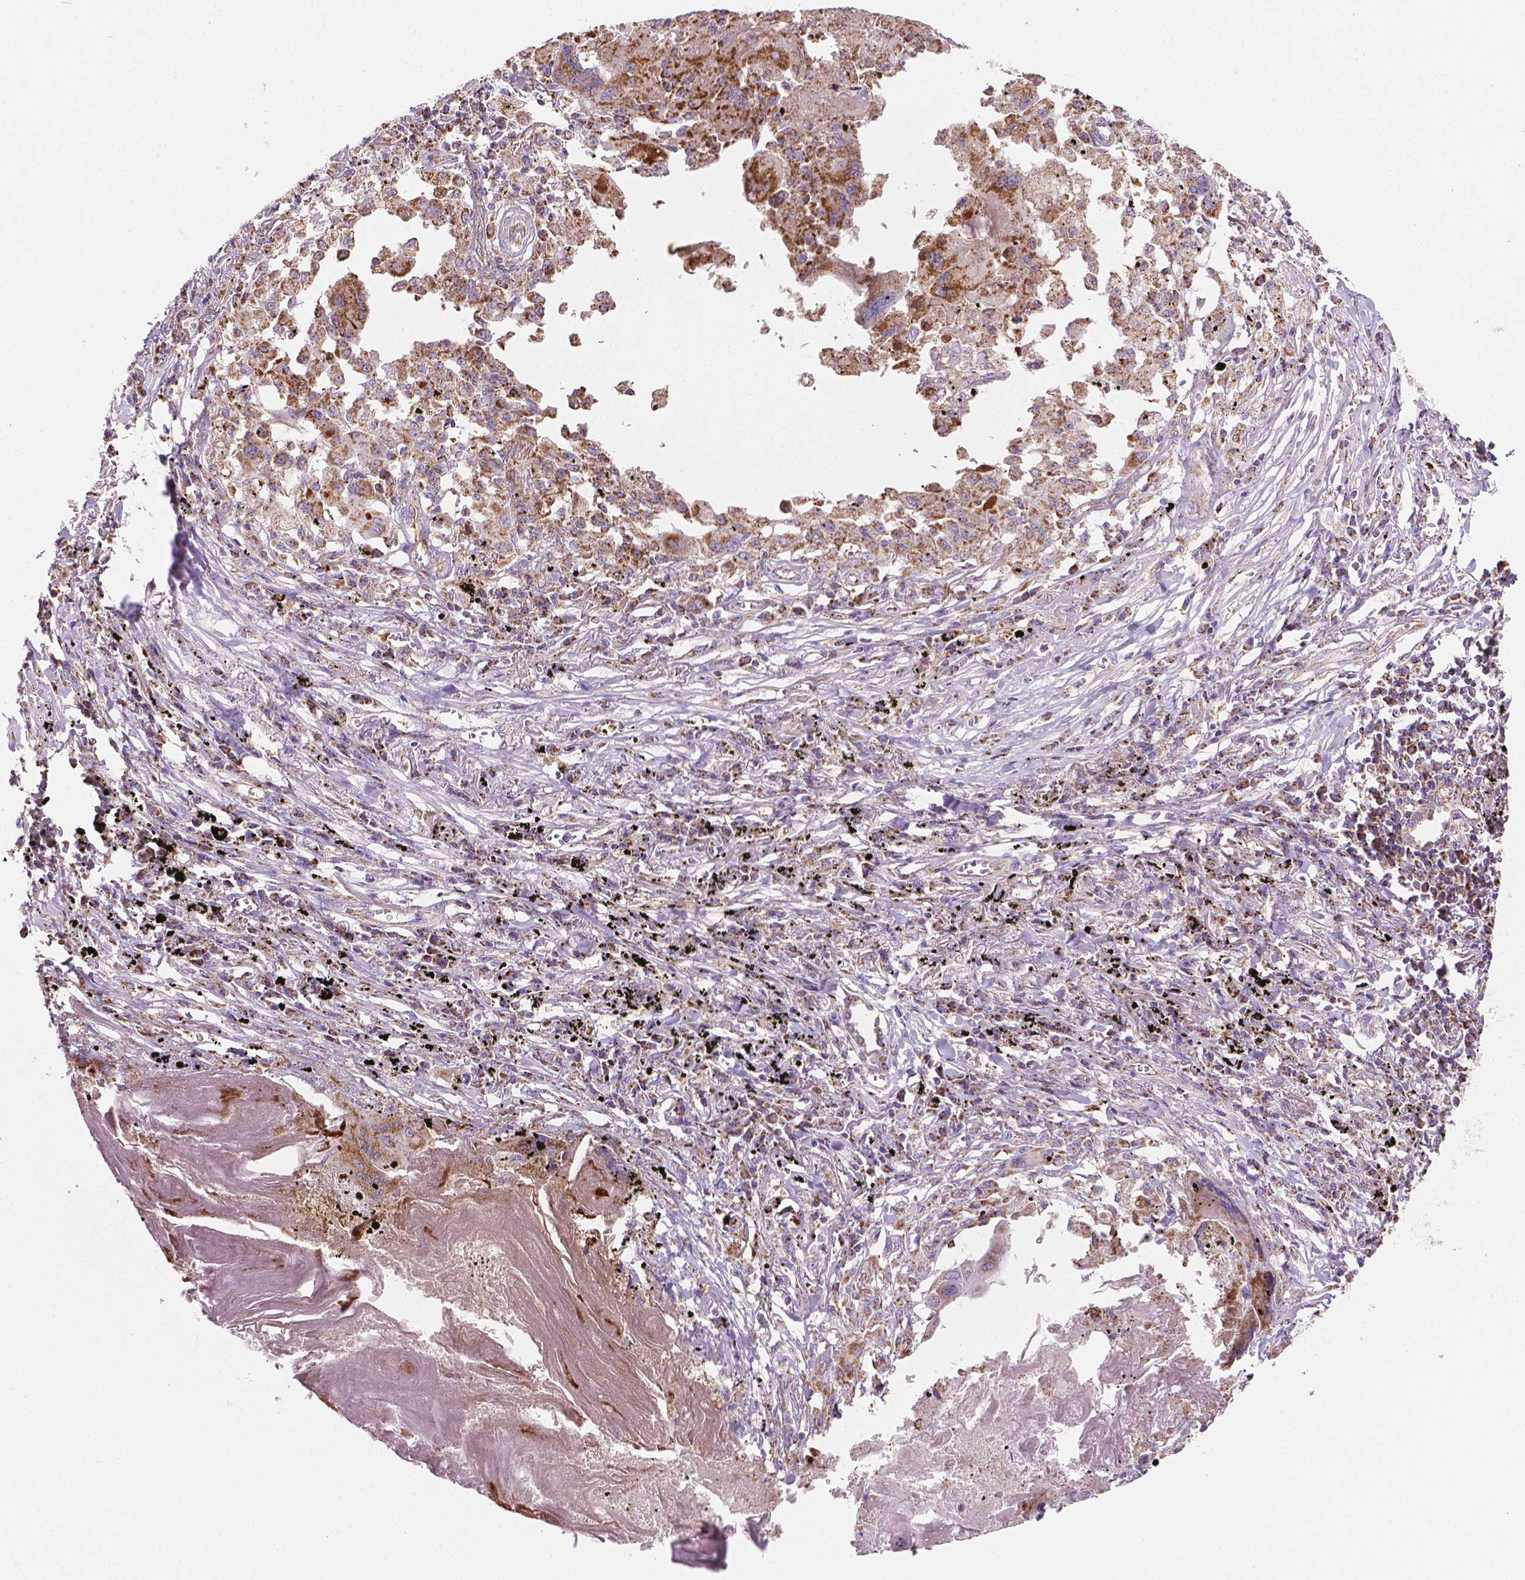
{"staining": {"intensity": "moderate", "quantity": ">75%", "location": "cytoplasmic/membranous"}, "tissue": "lung cancer", "cell_type": "Tumor cells", "image_type": "cancer", "snomed": [{"axis": "morphology", "description": "Squamous cell carcinoma, NOS"}, {"axis": "topography", "description": "Lung"}], "caption": "About >75% of tumor cells in human lung squamous cell carcinoma display moderate cytoplasmic/membranous protein positivity as visualized by brown immunohistochemical staining.", "gene": "PIBF1", "patient": {"sex": "male", "age": 78}}